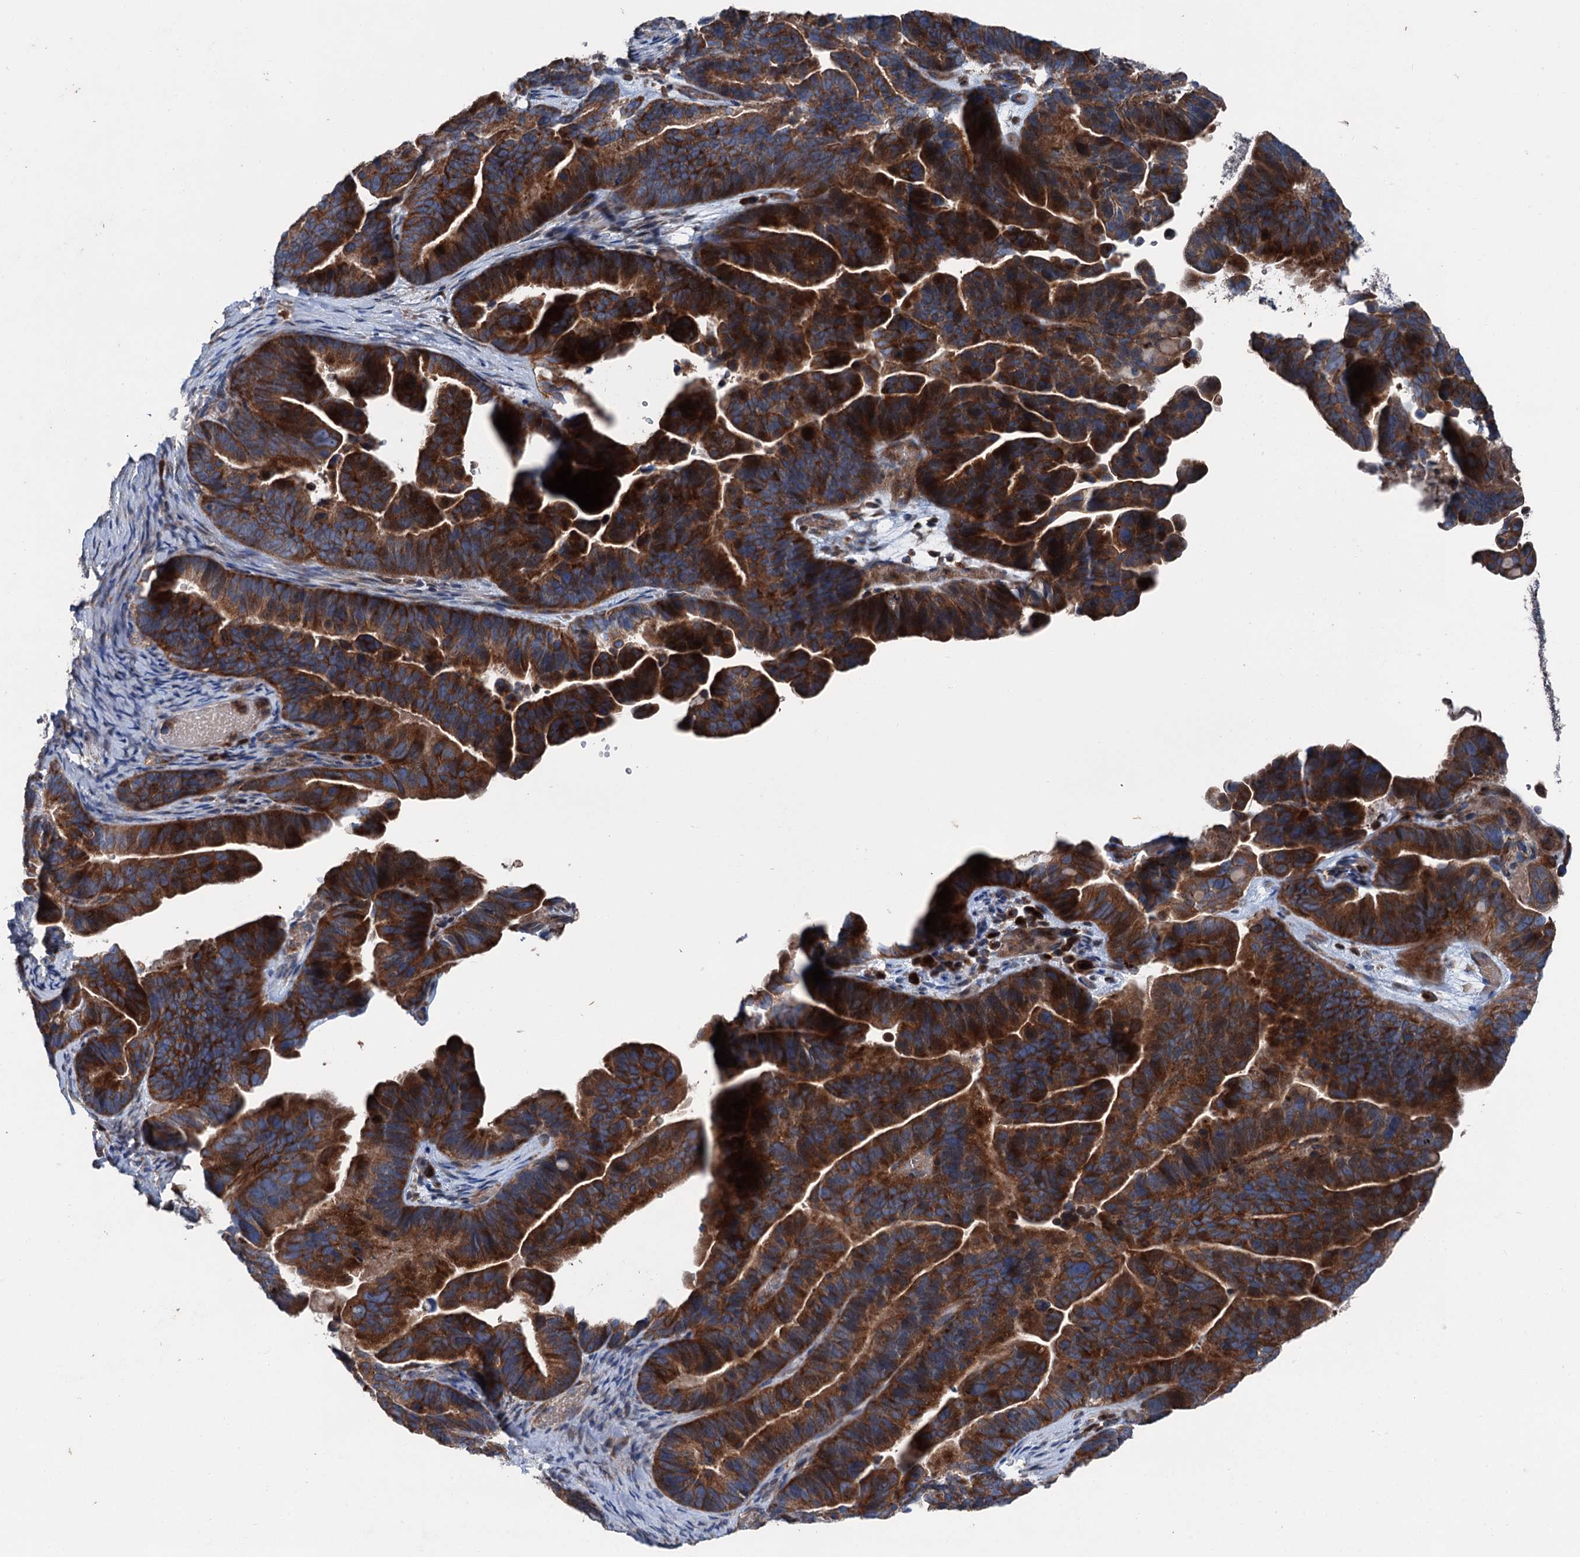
{"staining": {"intensity": "strong", "quantity": ">75%", "location": "cytoplasmic/membranous"}, "tissue": "ovarian cancer", "cell_type": "Tumor cells", "image_type": "cancer", "snomed": [{"axis": "morphology", "description": "Cystadenocarcinoma, serous, NOS"}, {"axis": "topography", "description": "Ovary"}], "caption": "Immunohistochemistry histopathology image of neoplastic tissue: ovarian serous cystadenocarcinoma stained using IHC shows high levels of strong protein expression localized specifically in the cytoplasmic/membranous of tumor cells, appearing as a cytoplasmic/membranous brown color.", "gene": "RUFY1", "patient": {"sex": "female", "age": 56}}